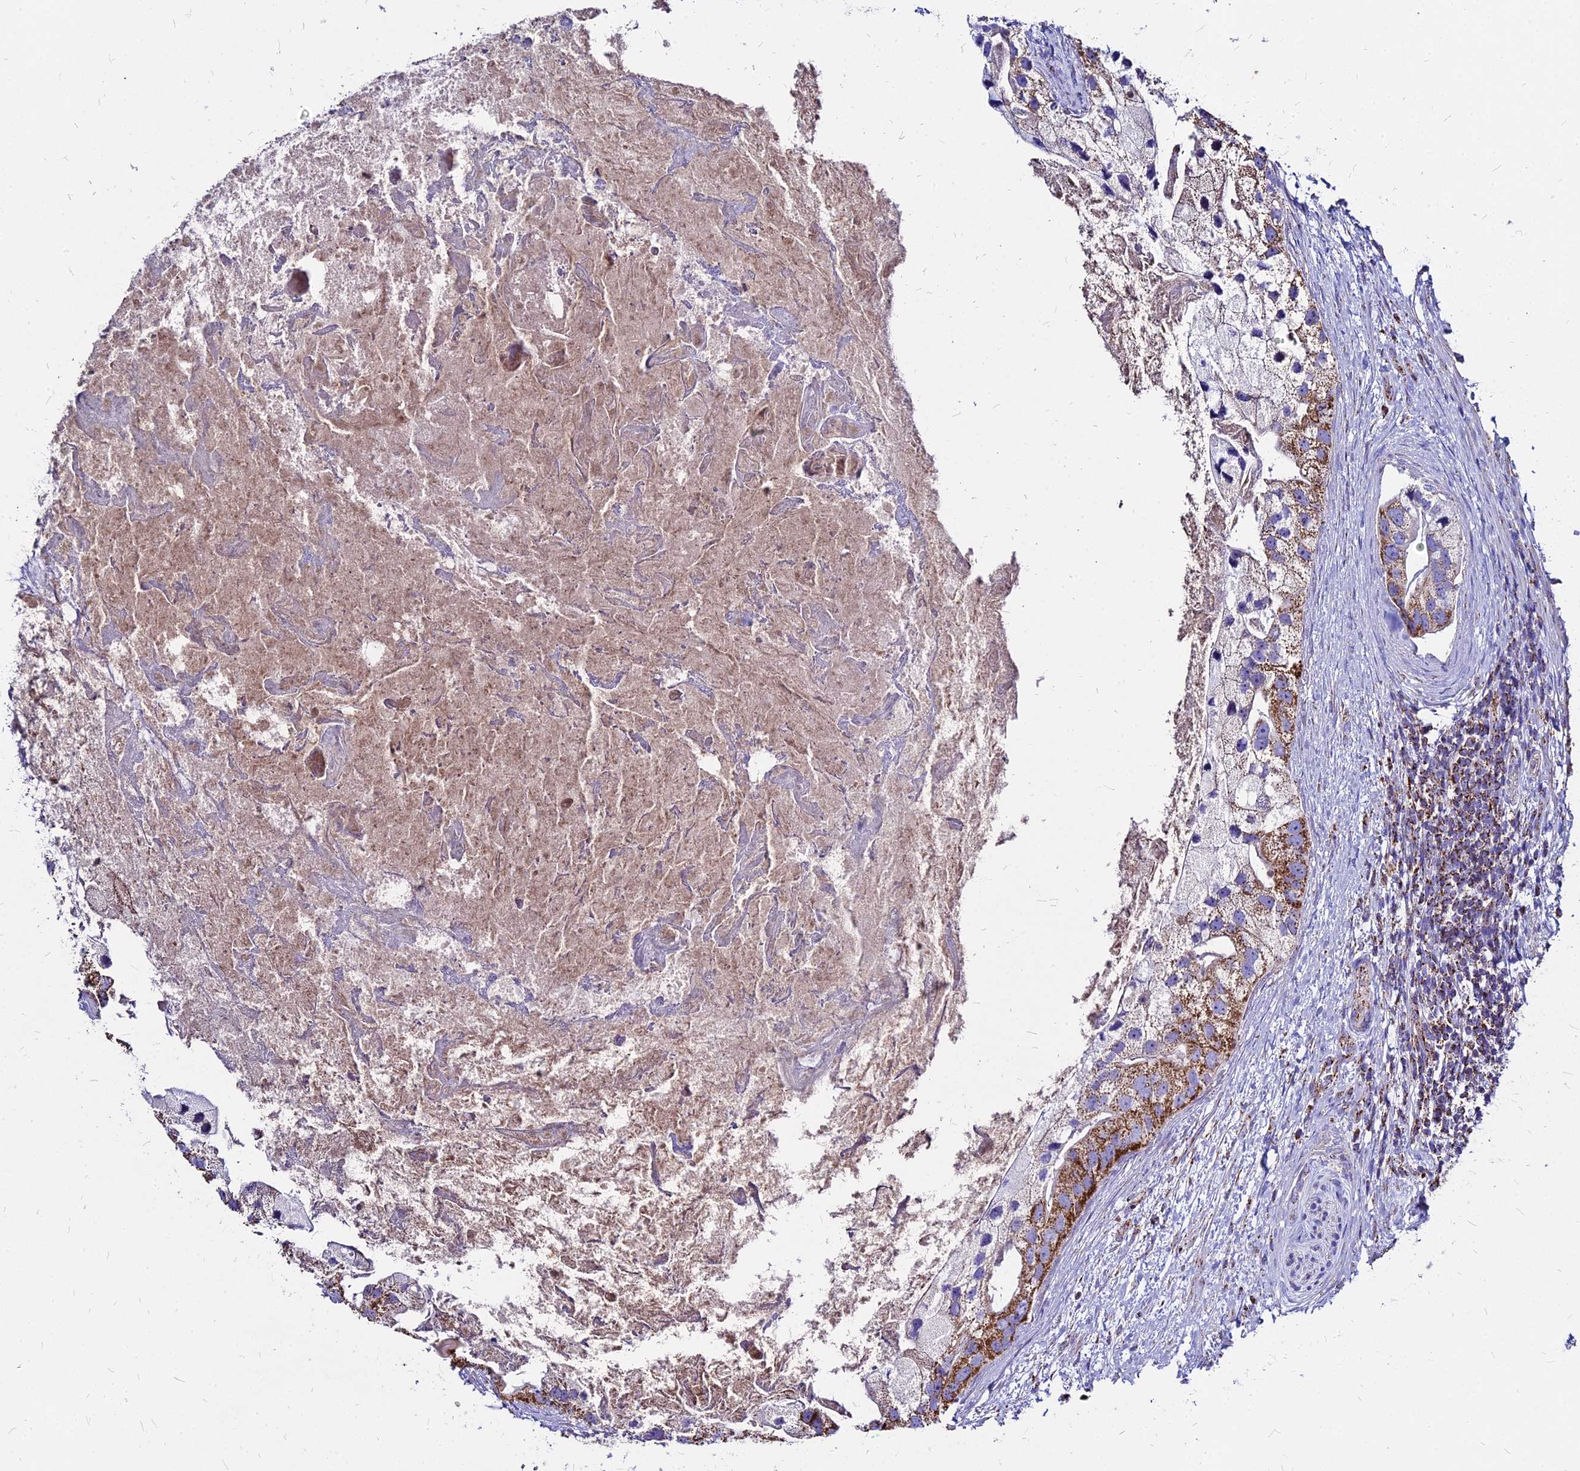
{"staining": {"intensity": "moderate", "quantity": ">75%", "location": "cytoplasmic/membranous"}, "tissue": "prostate cancer", "cell_type": "Tumor cells", "image_type": "cancer", "snomed": [{"axis": "morphology", "description": "Adenocarcinoma, High grade"}, {"axis": "topography", "description": "Prostate"}], "caption": "An IHC histopathology image of neoplastic tissue is shown. Protein staining in brown labels moderate cytoplasmic/membranous positivity in prostate cancer (adenocarcinoma (high-grade)) within tumor cells.", "gene": "DLD", "patient": {"sex": "male", "age": 62}}